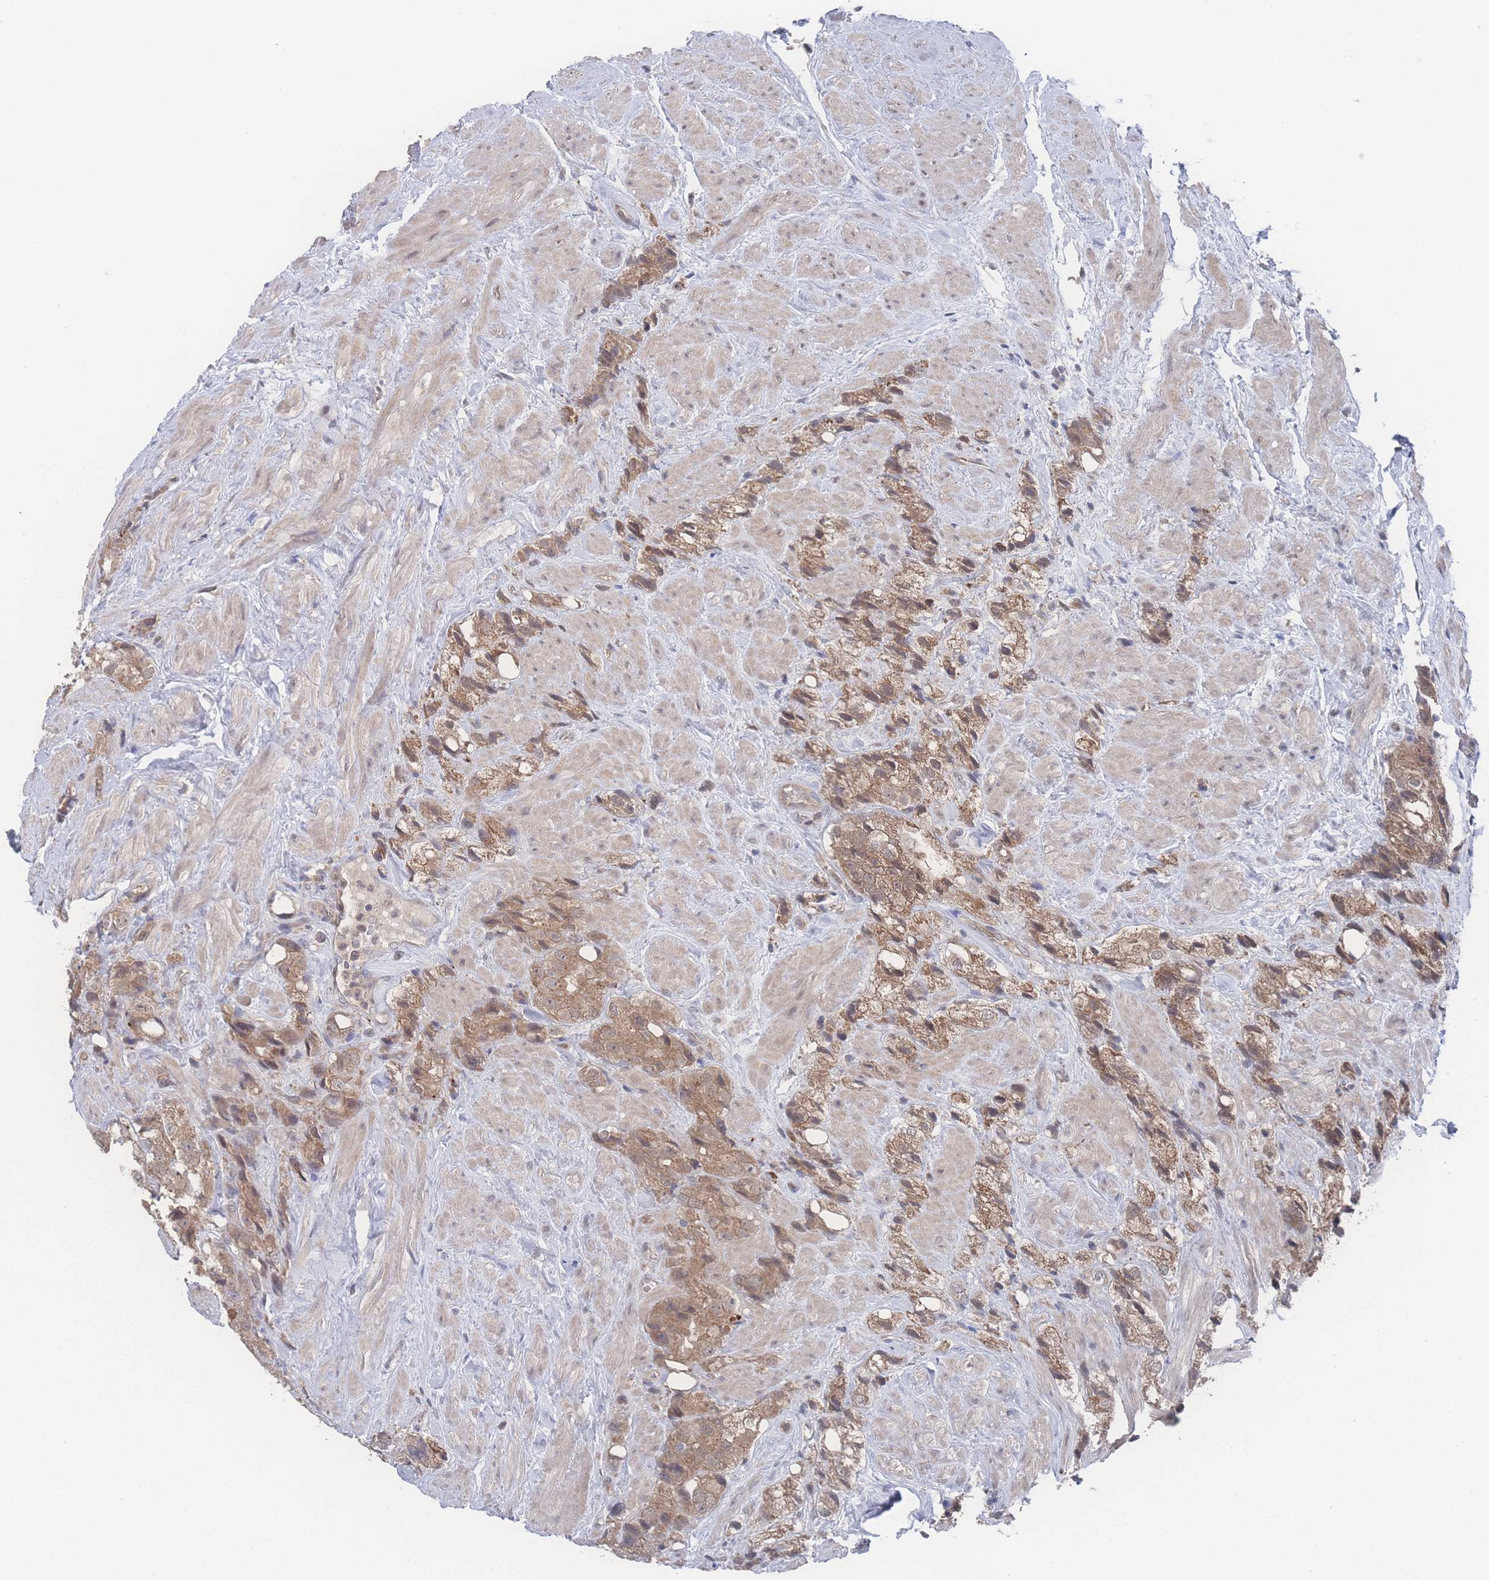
{"staining": {"intensity": "moderate", "quantity": ">75%", "location": "cytoplasmic/membranous"}, "tissue": "prostate cancer", "cell_type": "Tumor cells", "image_type": "cancer", "snomed": [{"axis": "morphology", "description": "Adenocarcinoma, NOS"}, {"axis": "topography", "description": "Prostate"}], "caption": "Moderate cytoplasmic/membranous positivity is identified in approximately >75% of tumor cells in prostate adenocarcinoma. (brown staining indicates protein expression, while blue staining denotes nuclei).", "gene": "NBEAL1", "patient": {"sex": "male", "age": 79}}